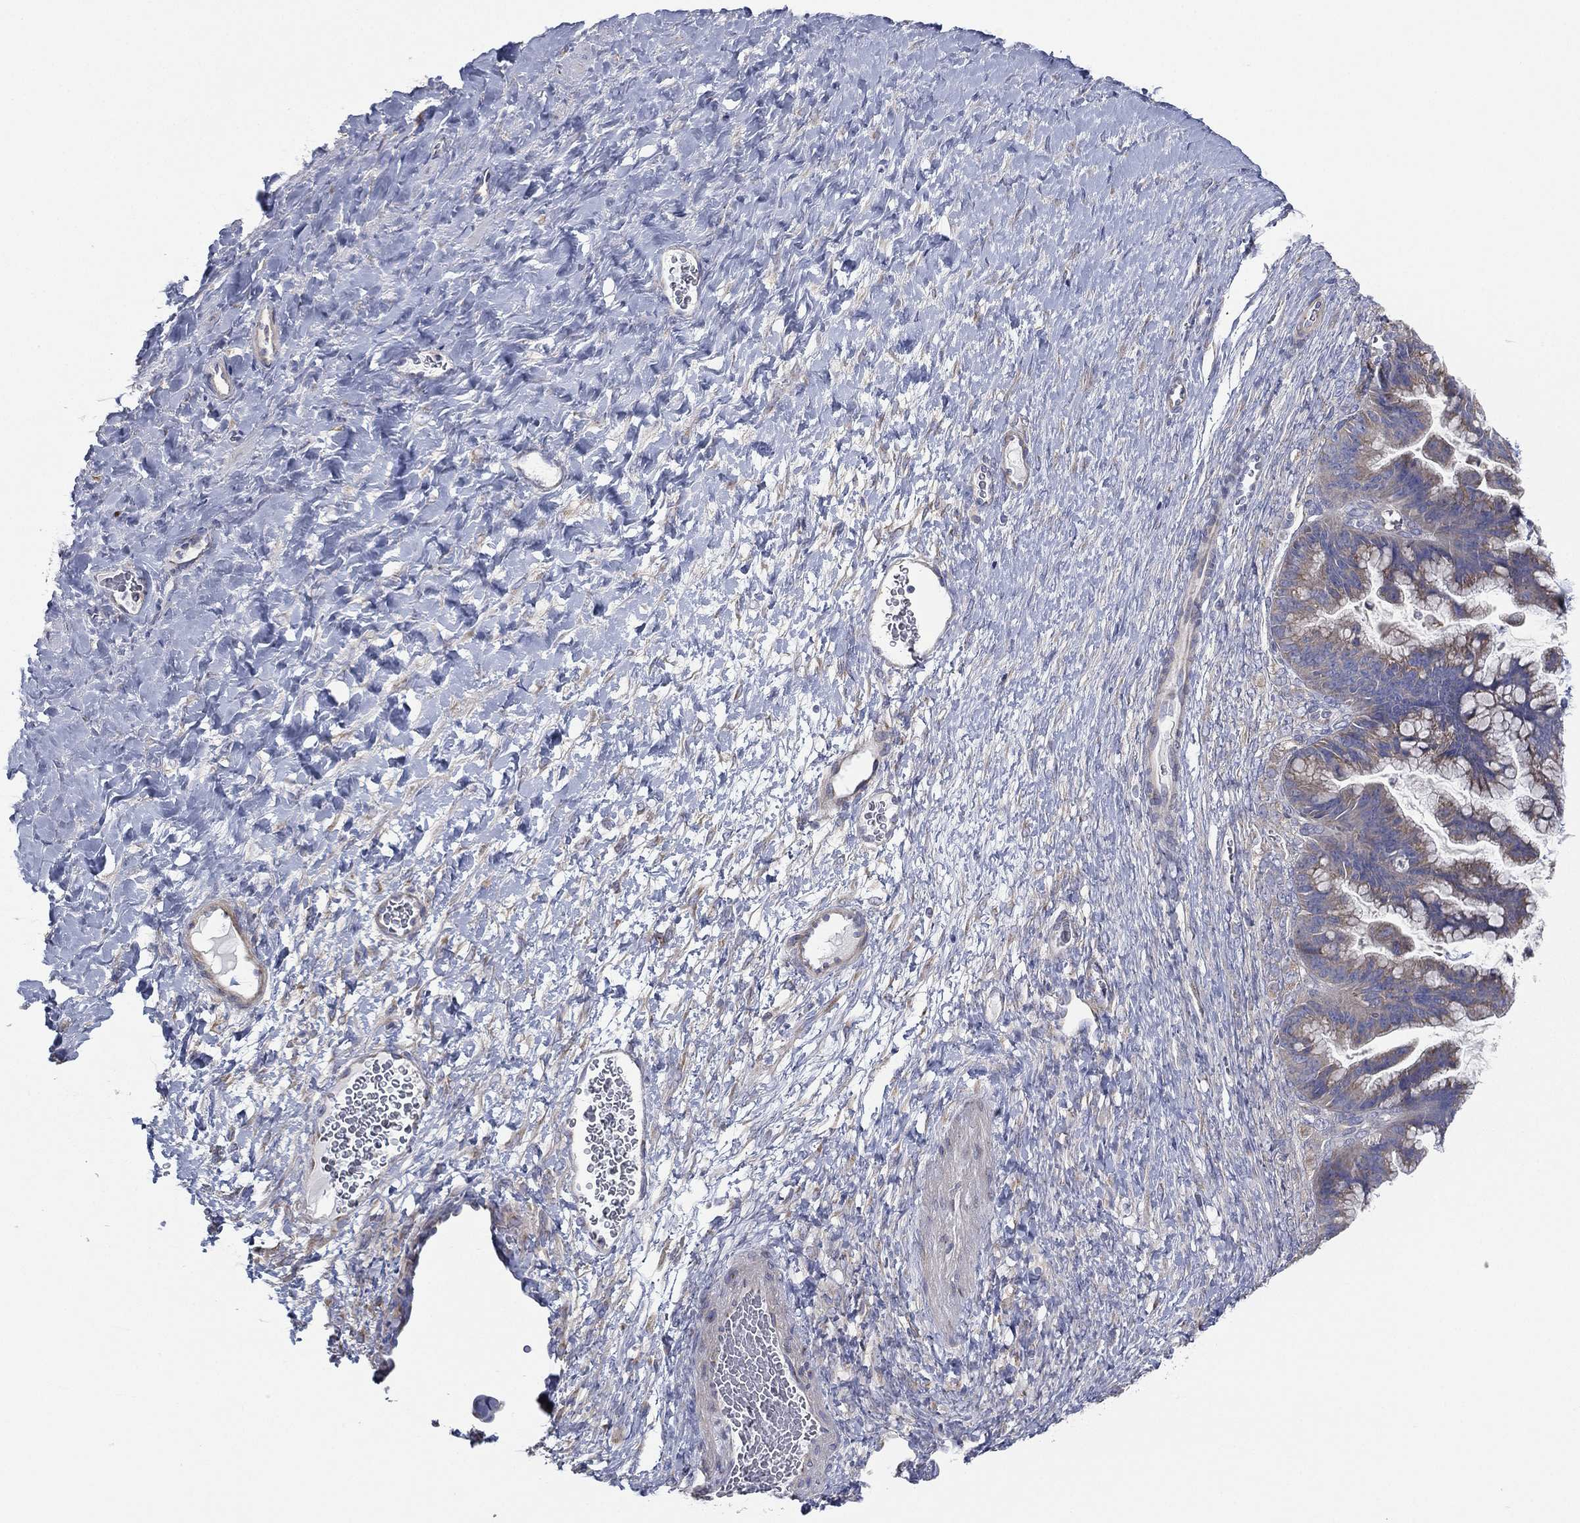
{"staining": {"intensity": "moderate", "quantity": "<25%", "location": "cytoplasmic/membranous"}, "tissue": "ovarian cancer", "cell_type": "Tumor cells", "image_type": "cancer", "snomed": [{"axis": "morphology", "description": "Cystadenocarcinoma, mucinous, NOS"}, {"axis": "topography", "description": "Ovary"}], "caption": "A low amount of moderate cytoplasmic/membranous expression is seen in about <25% of tumor cells in ovarian mucinous cystadenocarcinoma tissue. (Stains: DAB (3,3'-diaminobenzidine) in brown, nuclei in blue, Microscopy: brightfield microscopy at high magnification).", "gene": "ATP8A2", "patient": {"sex": "female", "age": 67}}